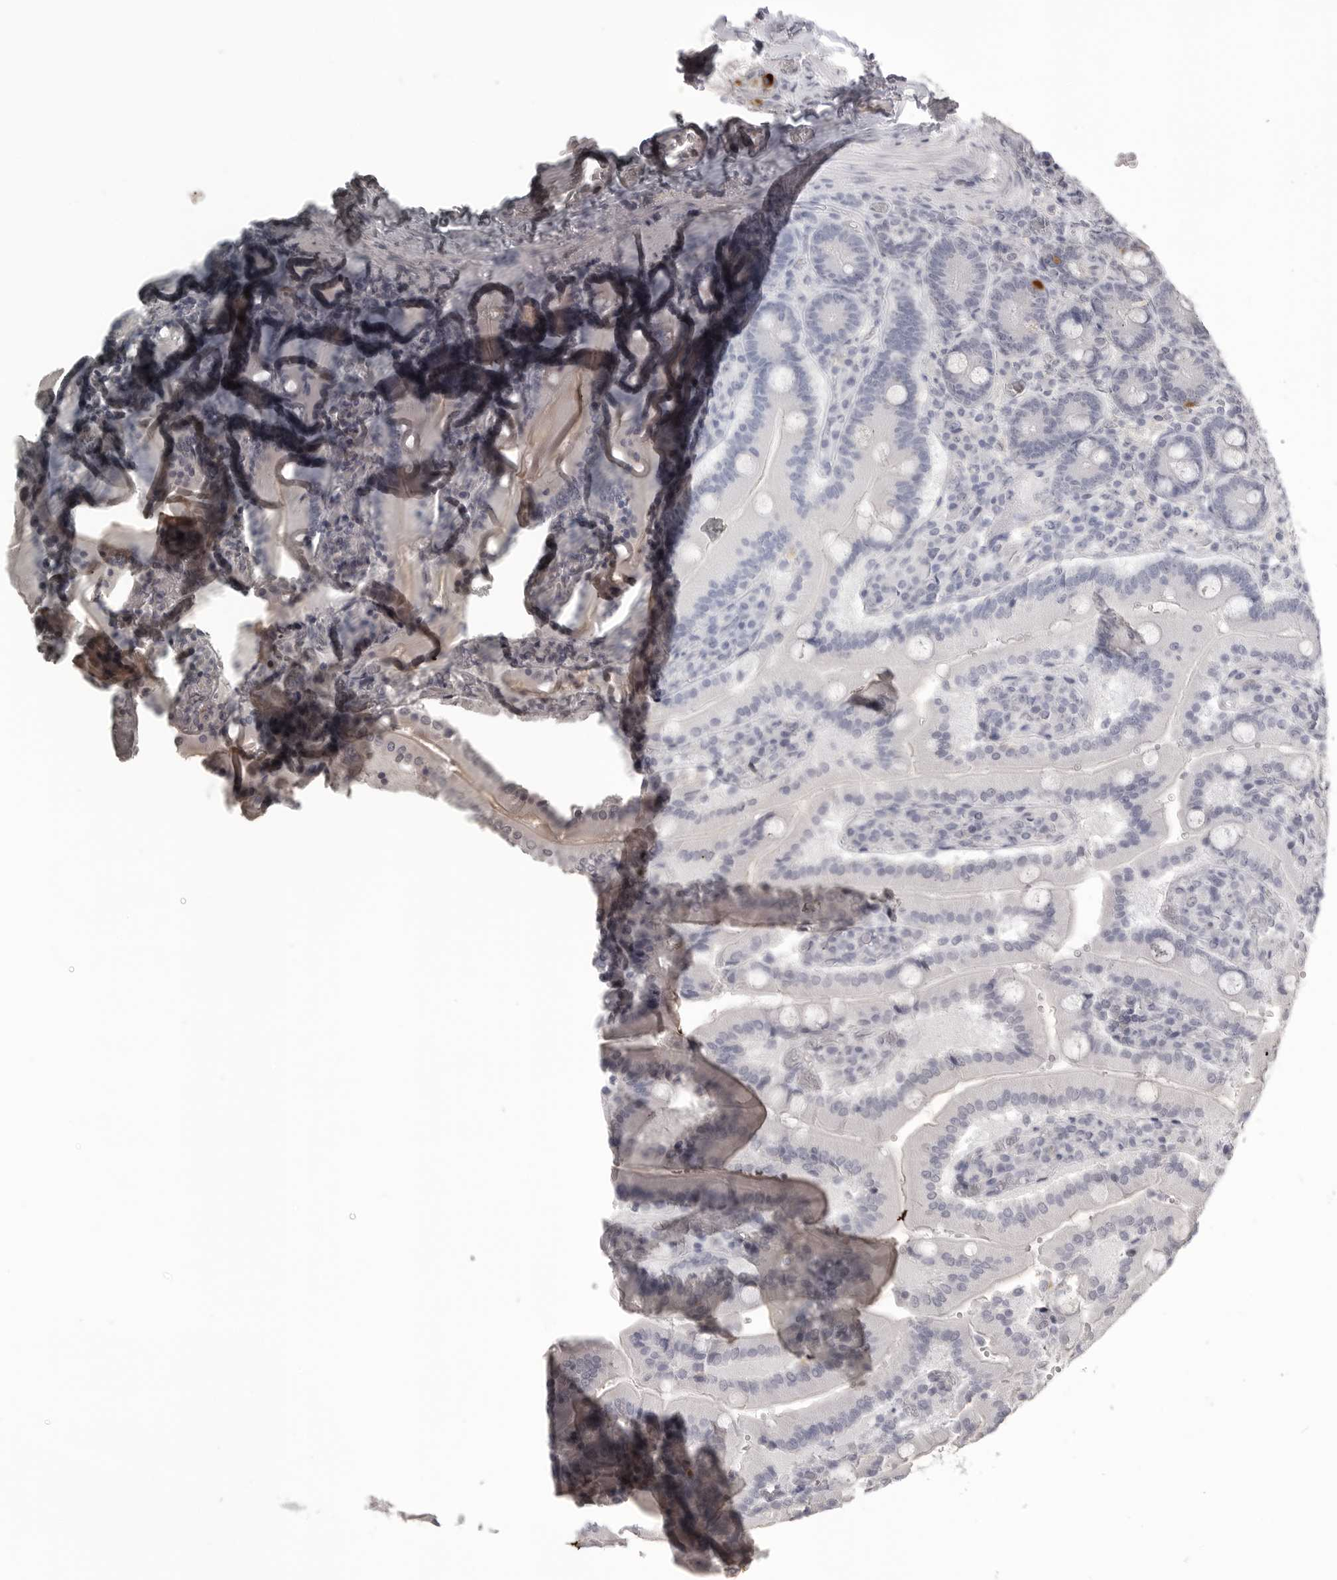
{"staining": {"intensity": "moderate", "quantity": "25%-75%", "location": "cytoplasmic/membranous"}, "tissue": "duodenum", "cell_type": "Glandular cells", "image_type": "normal", "snomed": [{"axis": "morphology", "description": "Normal tissue, NOS"}, {"axis": "topography", "description": "Duodenum"}], "caption": "Duodenum stained with a protein marker shows moderate staining in glandular cells.", "gene": "TIMP1", "patient": {"sex": "female", "age": 62}}